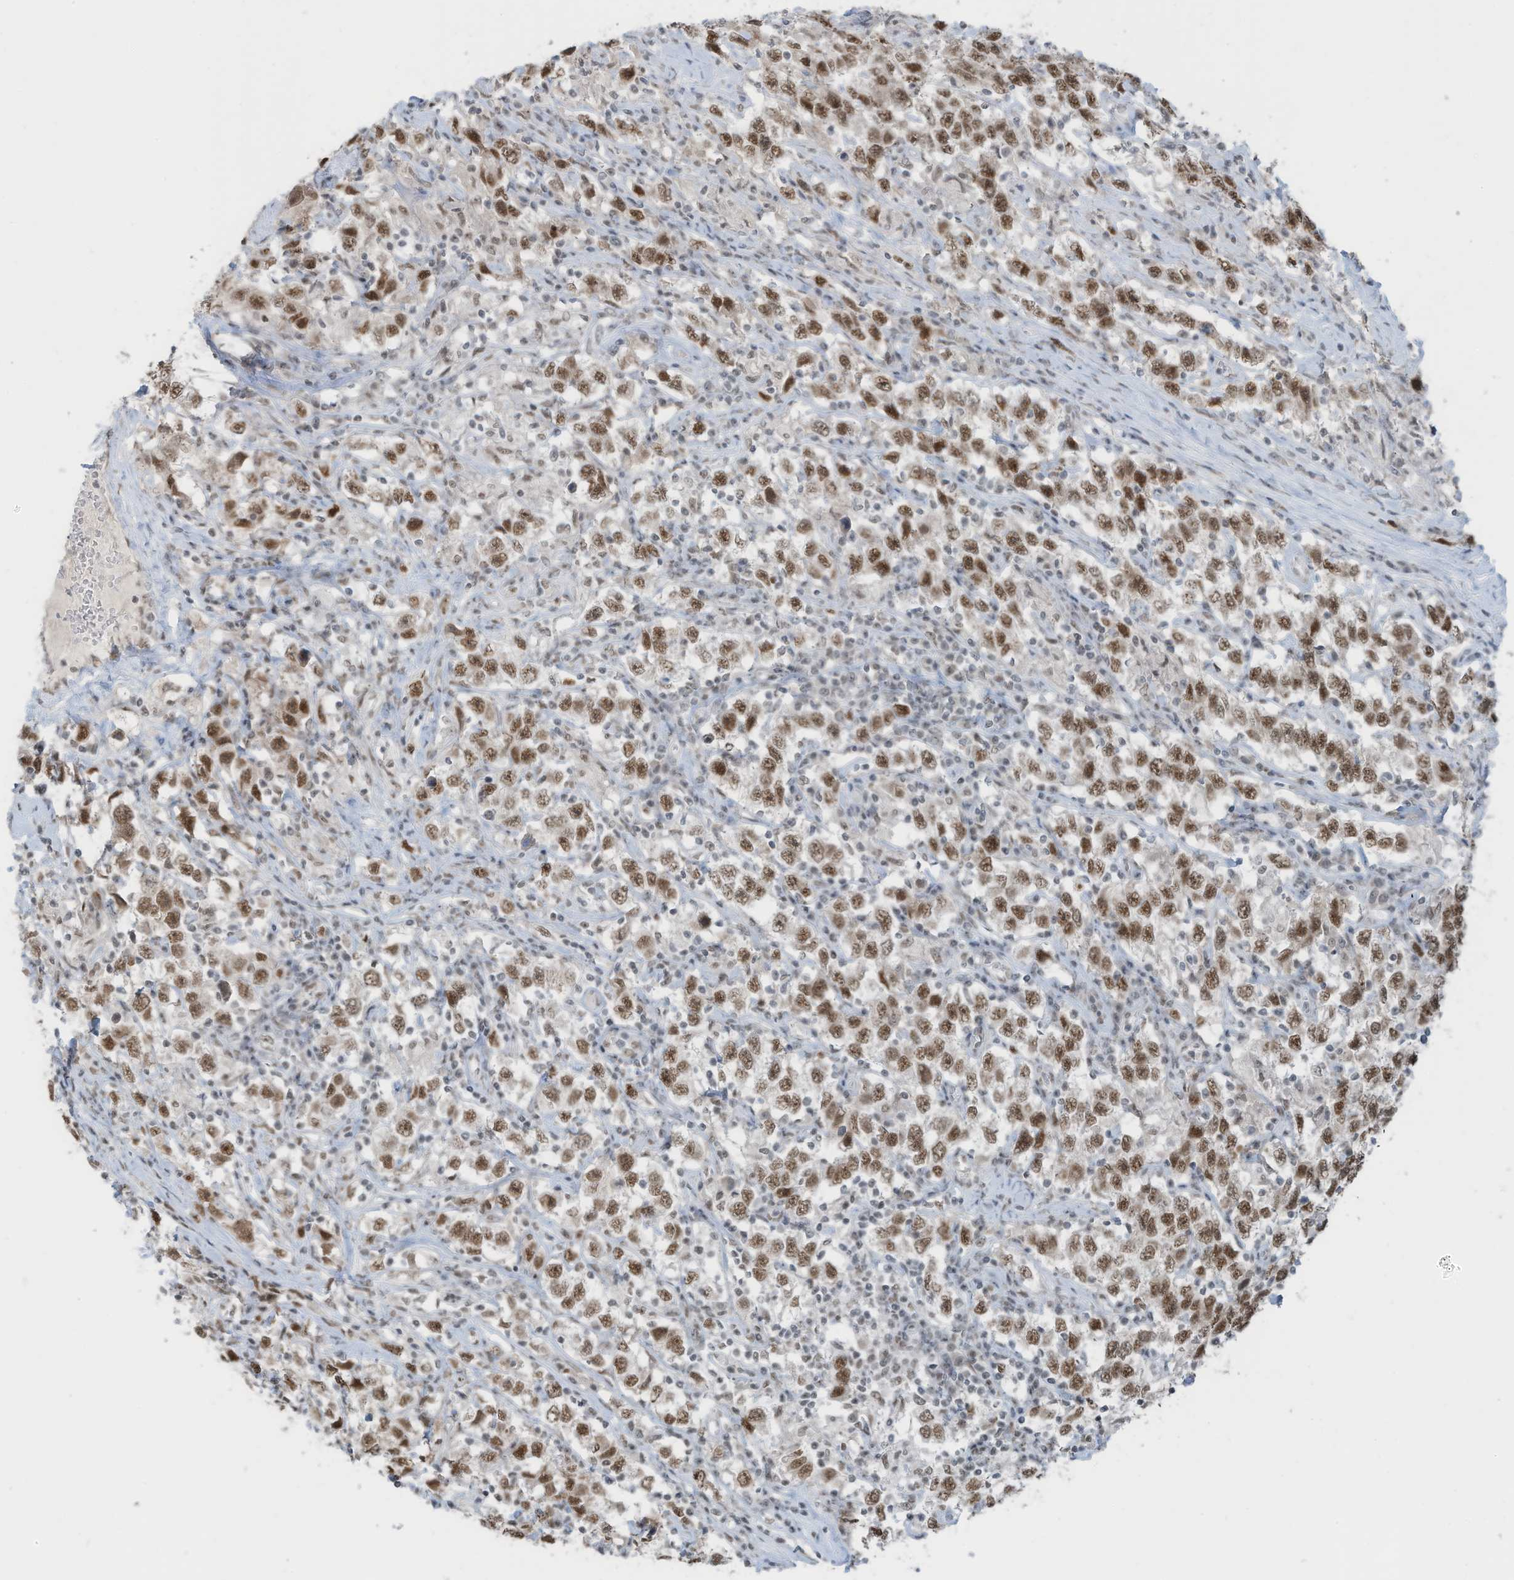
{"staining": {"intensity": "moderate", "quantity": ">75%", "location": "nuclear"}, "tissue": "testis cancer", "cell_type": "Tumor cells", "image_type": "cancer", "snomed": [{"axis": "morphology", "description": "Seminoma, NOS"}, {"axis": "topography", "description": "Testis"}], "caption": "Approximately >75% of tumor cells in testis cancer (seminoma) reveal moderate nuclear protein staining as visualized by brown immunohistochemical staining.", "gene": "WRNIP1", "patient": {"sex": "male", "age": 41}}